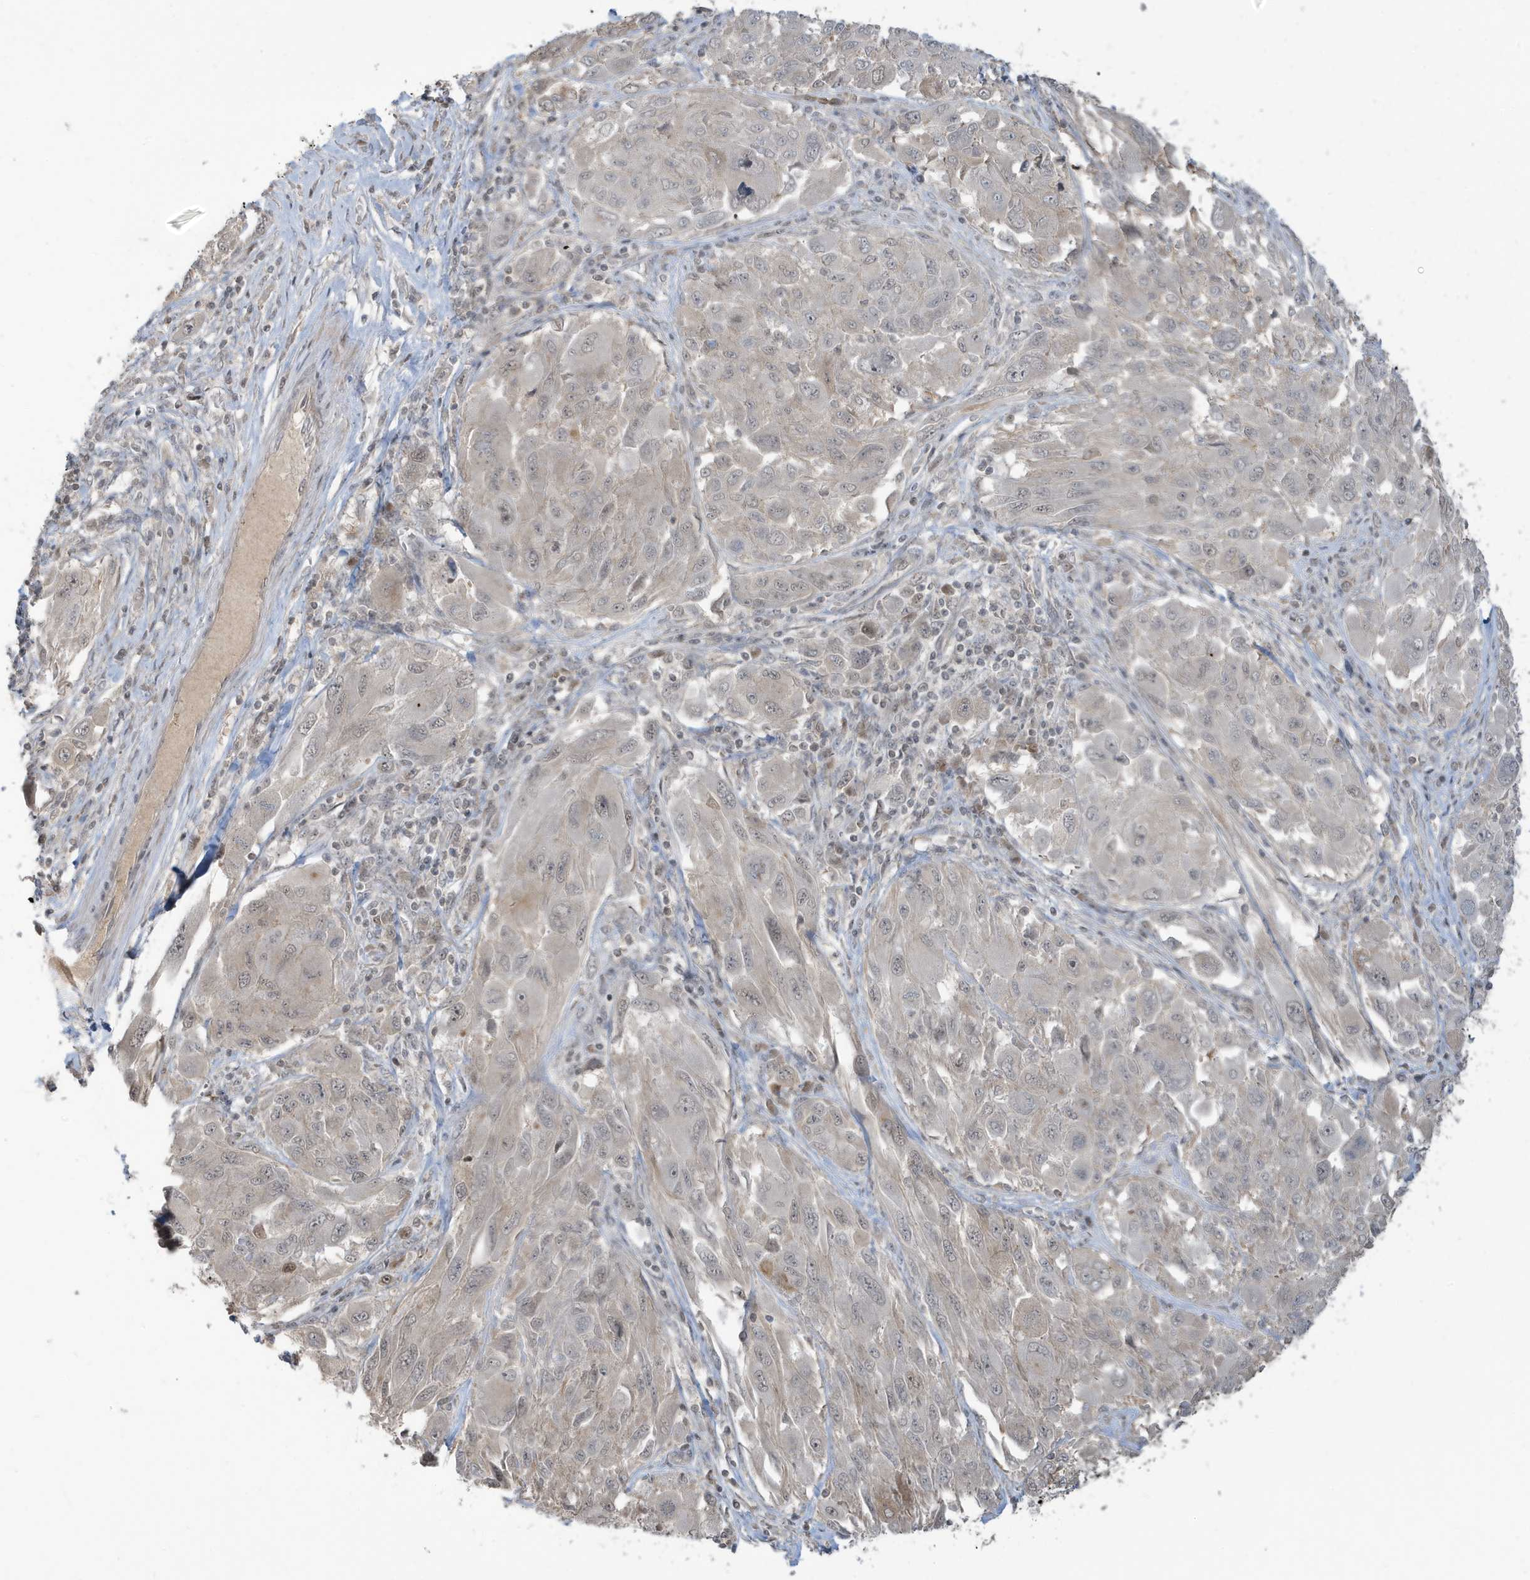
{"staining": {"intensity": "weak", "quantity": "<25%", "location": "cytoplasmic/membranous"}, "tissue": "melanoma", "cell_type": "Tumor cells", "image_type": "cancer", "snomed": [{"axis": "morphology", "description": "Malignant melanoma, NOS"}, {"axis": "topography", "description": "Skin"}], "caption": "The histopathology image displays no staining of tumor cells in melanoma. (DAB (3,3'-diaminobenzidine) immunohistochemistry visualized using brightfield microscopy, high magnification).", "gene": "PRRT3", "patient": {"sex": "female", "age": 91}}